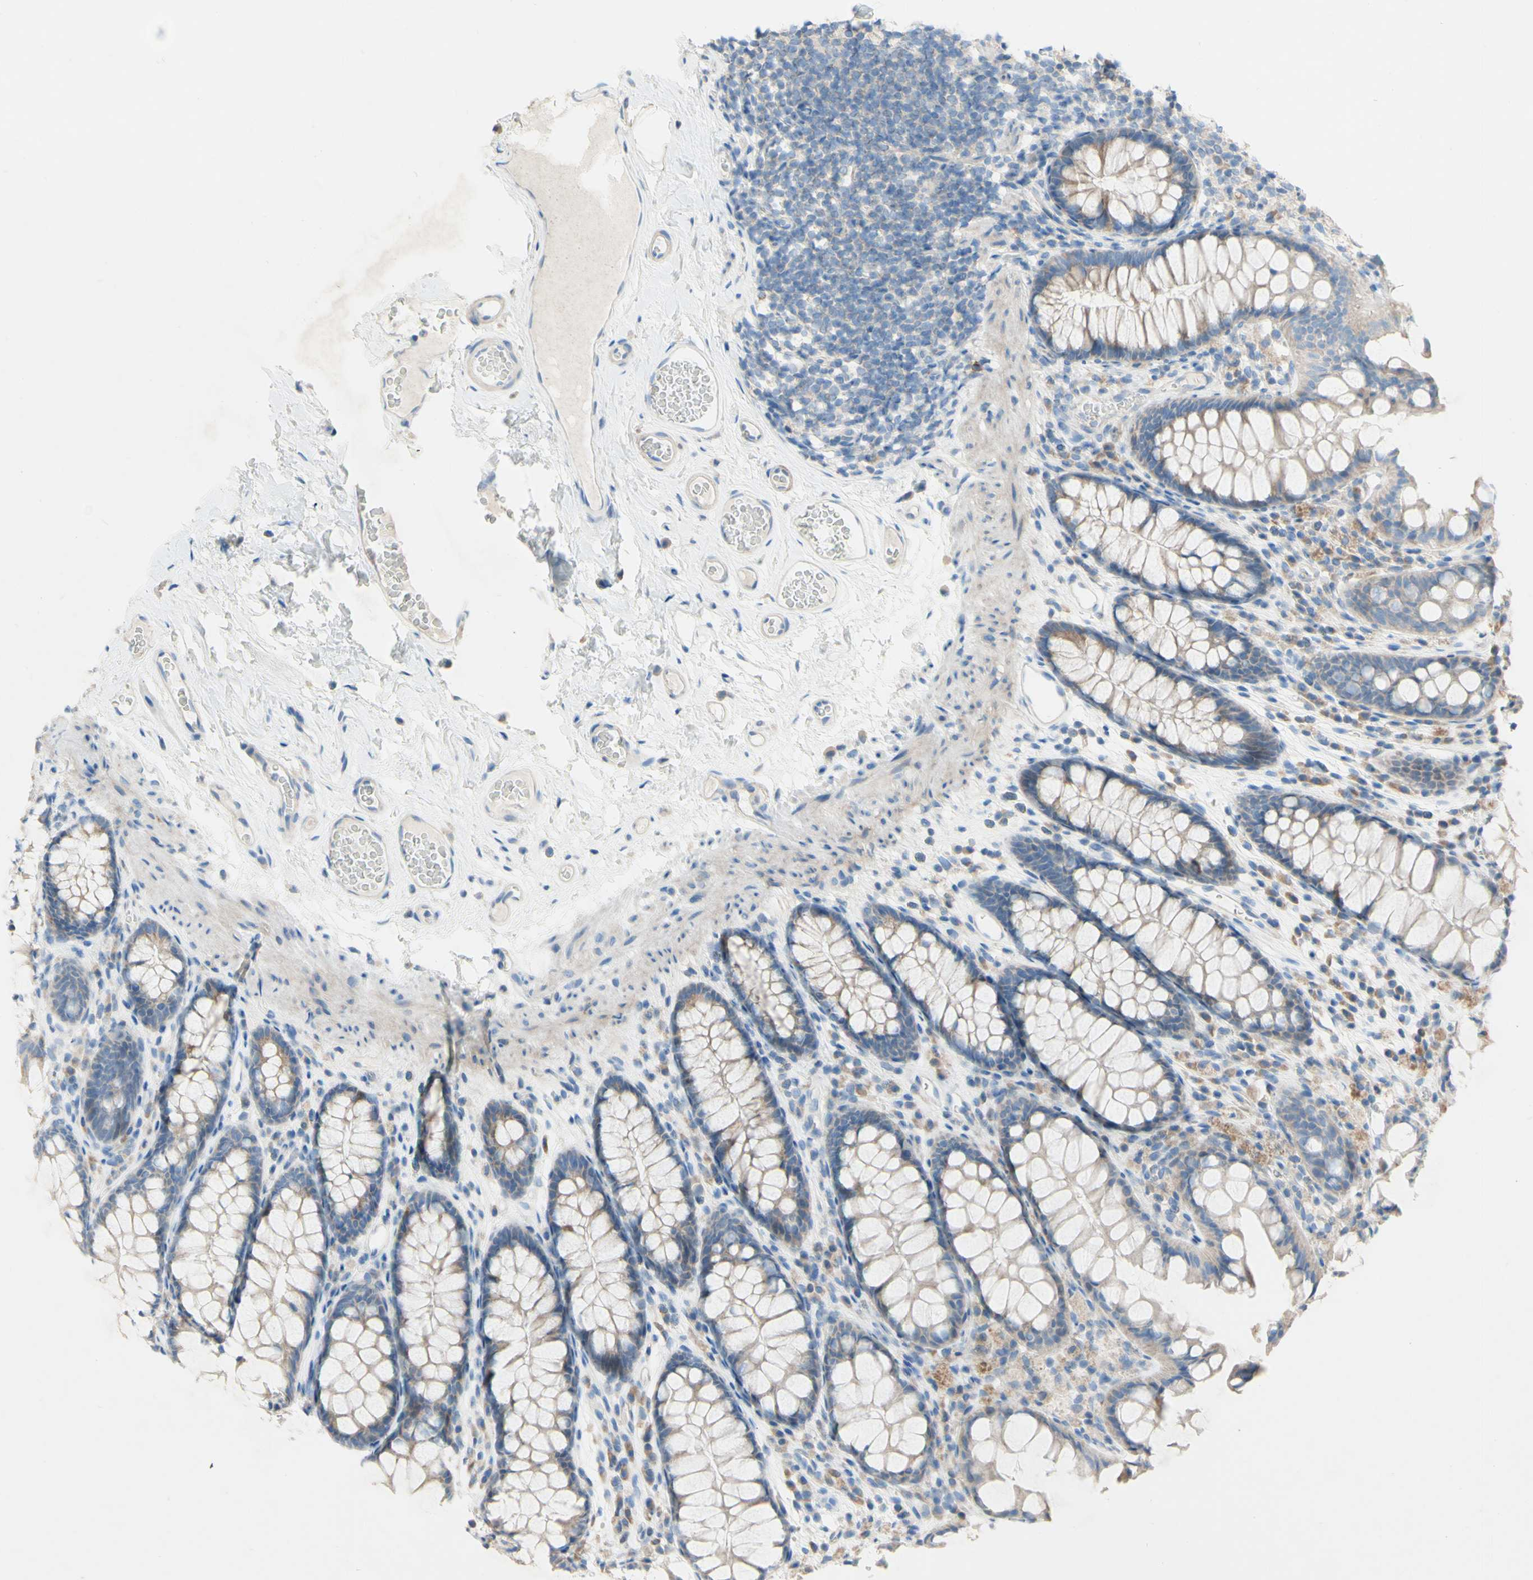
{"staining": {"intensity": "weak", "quantity": ">75%", "location": "cytoplasmic/membranous"}, "tissue": "colon", "cell_type": "Endothelial cells", "image_type": "normal", "snomed": [{"axis": "morphology", "description": "Normal tissue, NOS"}, {"axis": "topography", "description": "Colon"}], "caption": "The photomicrograph shows immunohistochemical staining of normal colon. There is weak cytoplasmic/membranous positivity is appreciated in about >75% of endothelial cells.", "gene": "ACADL", "patient": {"sex": "female", "age": 55}}